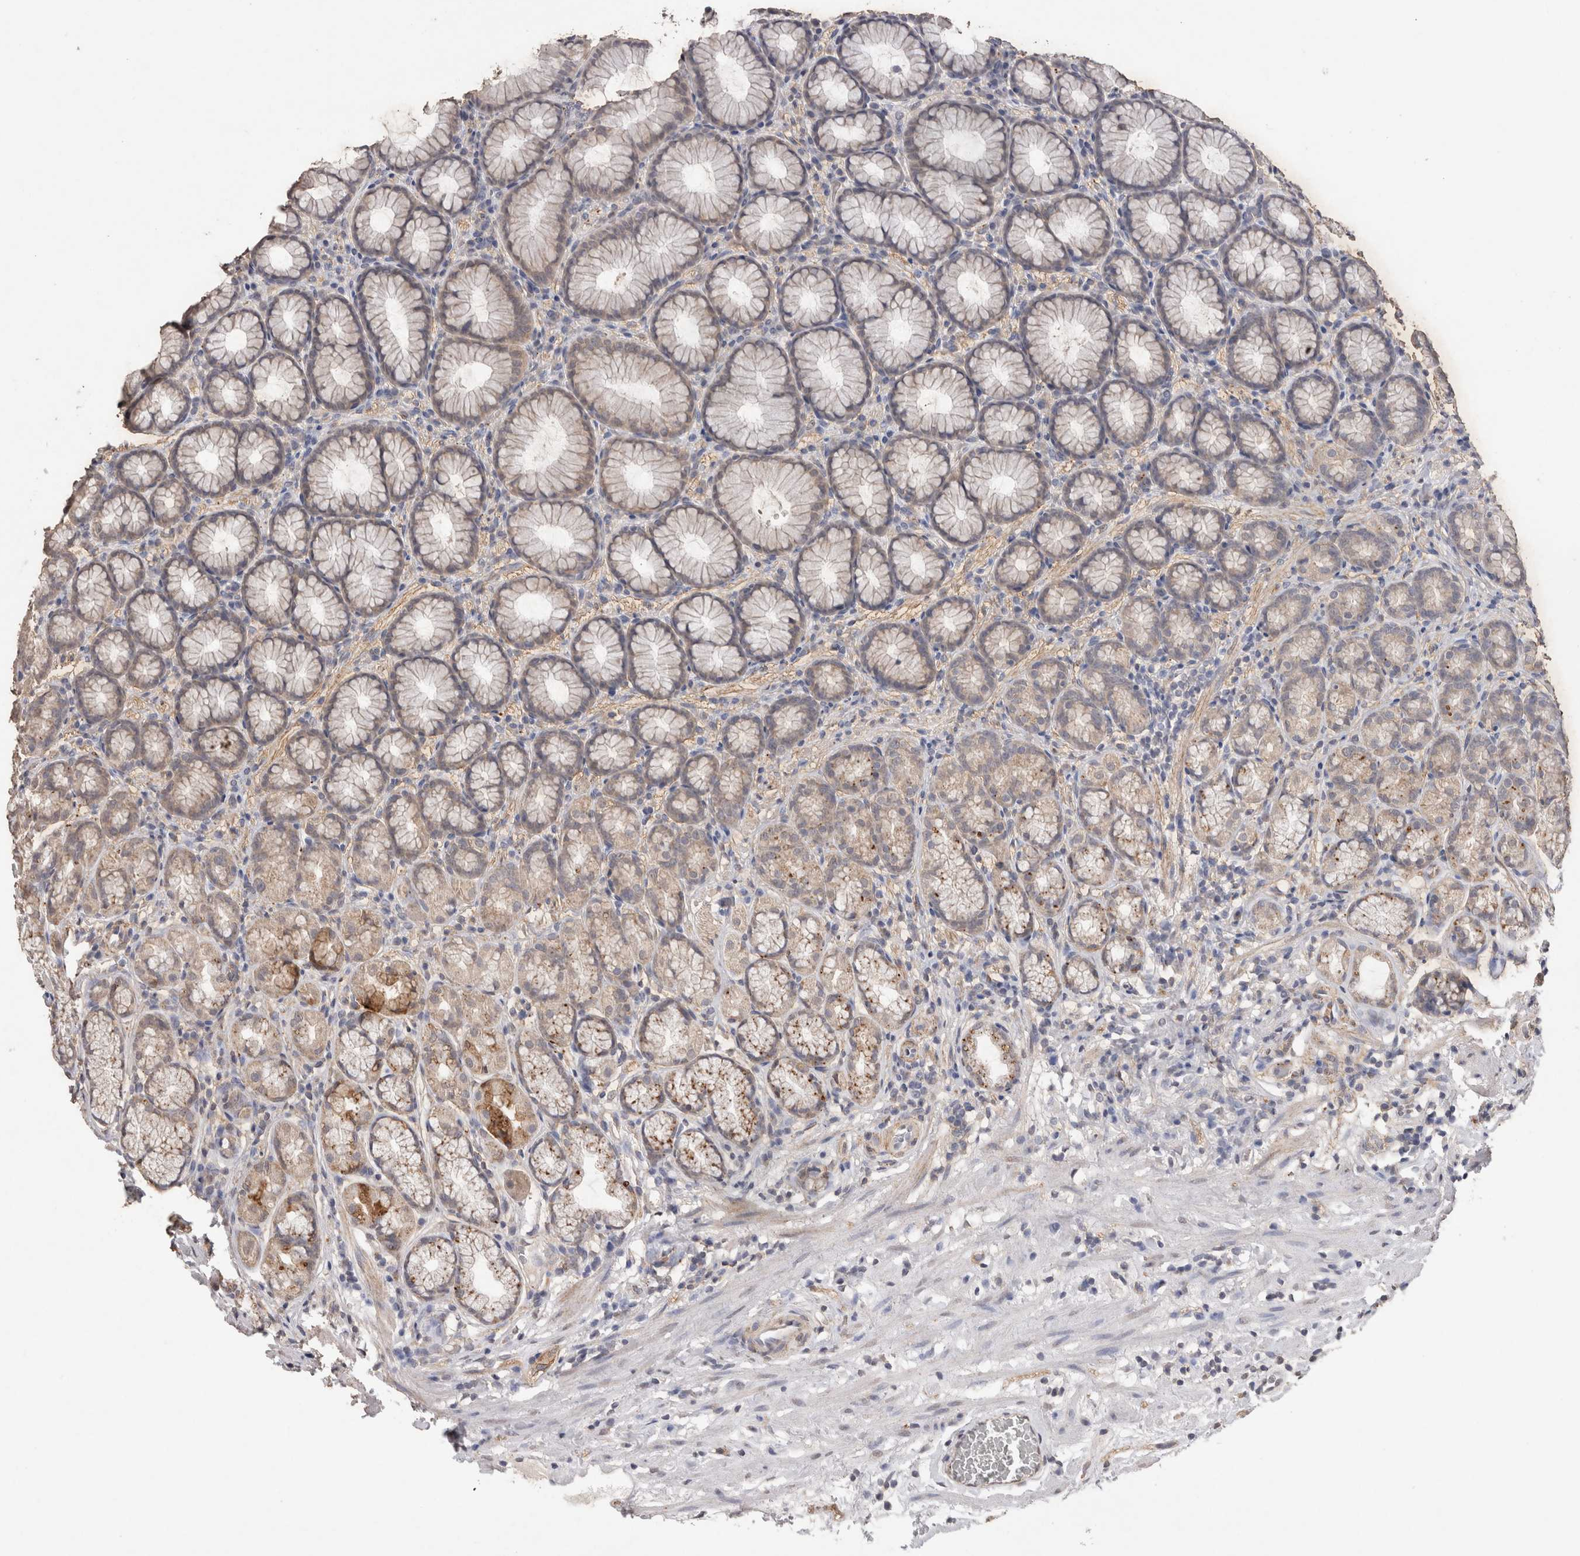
{"staining": {"intensity": "moderate", "quantity": "25%-75%", "location": "cytoplasmic/membranous"}, "tissue": "stomach", "cell_type": "Glandular cells", "image_type": "normal", "snomed": [{"axis": "morphology", "description": "Normal tissue, NOS"}, {"axis": "topography", "description": "Stomach"}], "caption": "Immunohistochemistry of normal human stomach shows medium levels of moderate cytoplasmic/membranous staining in about 25%-75% of glandular cells.", "gene": "CDH6", "patient": {"sex": "male", "age": 42}}